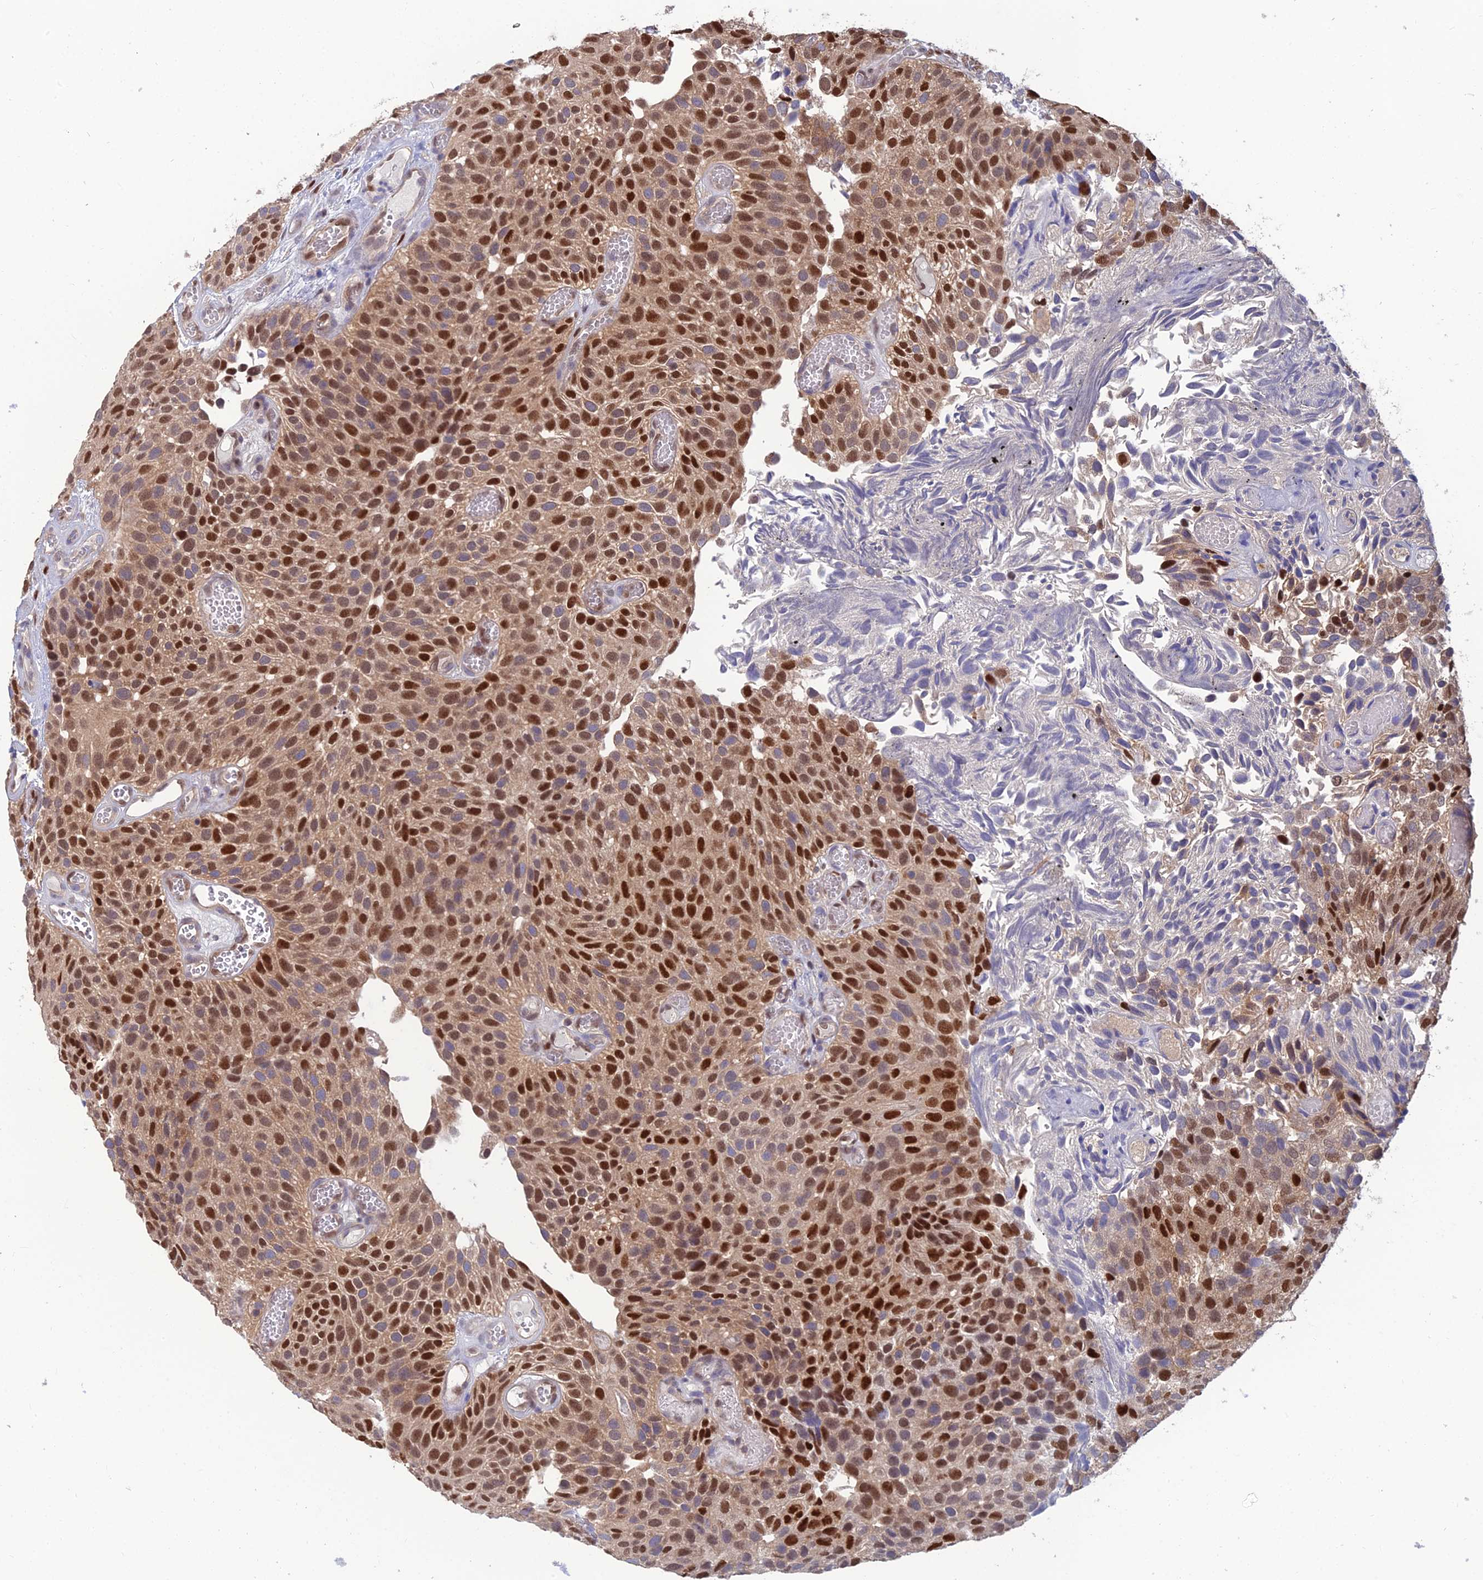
{"staining": {"intensity": "strong", "quantity": "25%-75%", "location": "nuclear"}, "tissue": "urothelial cancer", "cell_type": "Tumor cells", "image_type": "cancer", "snomed": [{"axis": "morphology", "description": "Urothelial carcinoma, Low grade"}, {"axis": "topography", "description": "Urinary bladder"}], "caption": "Urothelial cancer tissue demonstrates strong nuclear positivity in approximately 25%-75% of tumor cells", "gene": "DNPEP", "patient": {"sex": "male", "age": 89}}